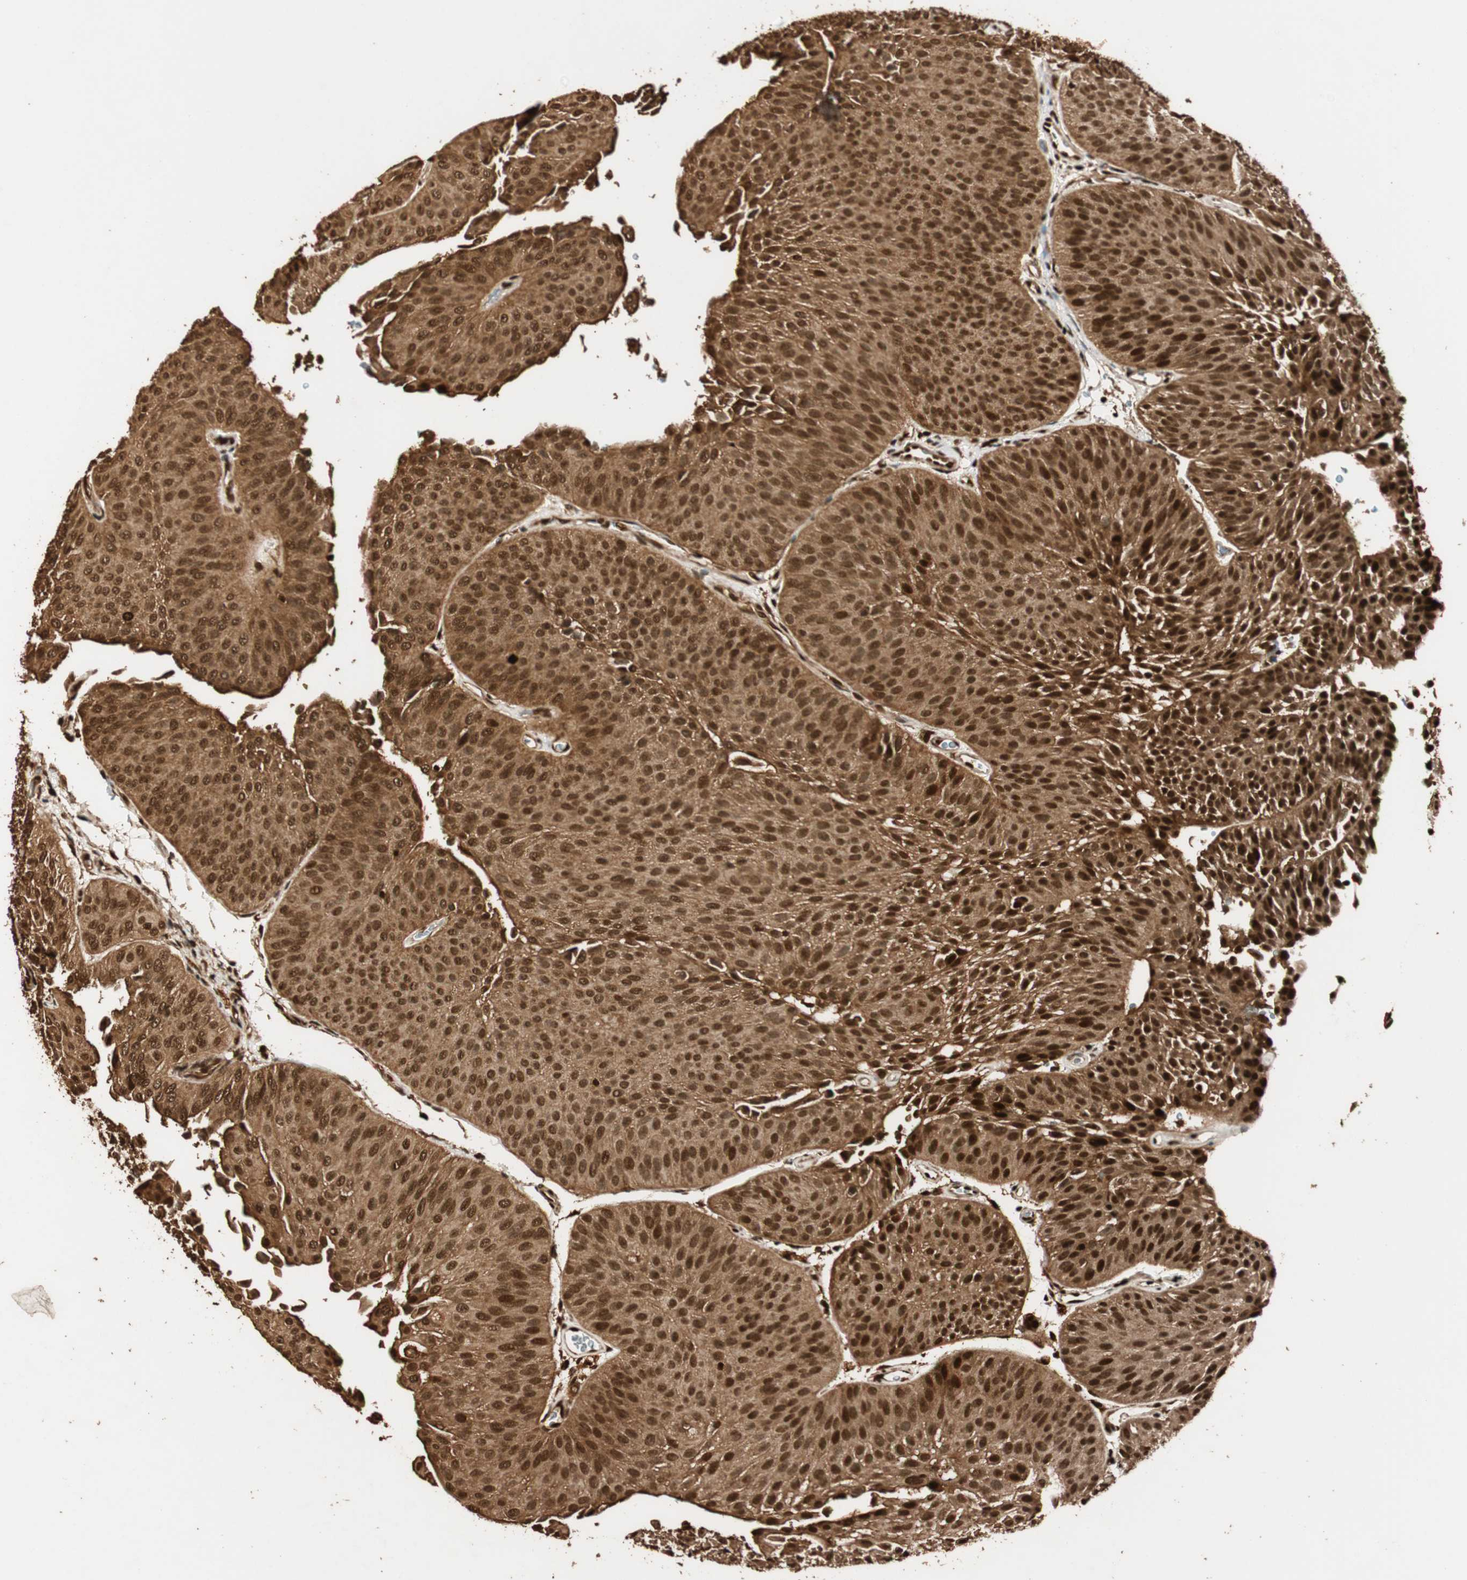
{"staining": {"intensity": "strong", "quantity": ">75%", "location": "cytoplasmic/membranous,nuclear"}, "tissue": "urothelial cancer", "cell_type": "Tumor cells", "image_type": "cancer", "snomed": [{"axis": "morphology", "description": "Urothelial carcinoma, Low grade"}, {"axis": "topography", "description": "Urinary bladder"}], "caption": "The immunohistochemical stain labels strong cytoplasmic/membranous and nuclear staining in tumor cells of low-grade urothelial carcinoma tissue. (Stains: DAB in brown, nuclei in blue, Microscopy: brightfield microscopy at high magnification).", "gene": "ALKBH5", "patient": {"sex": "female", "age": 60}}